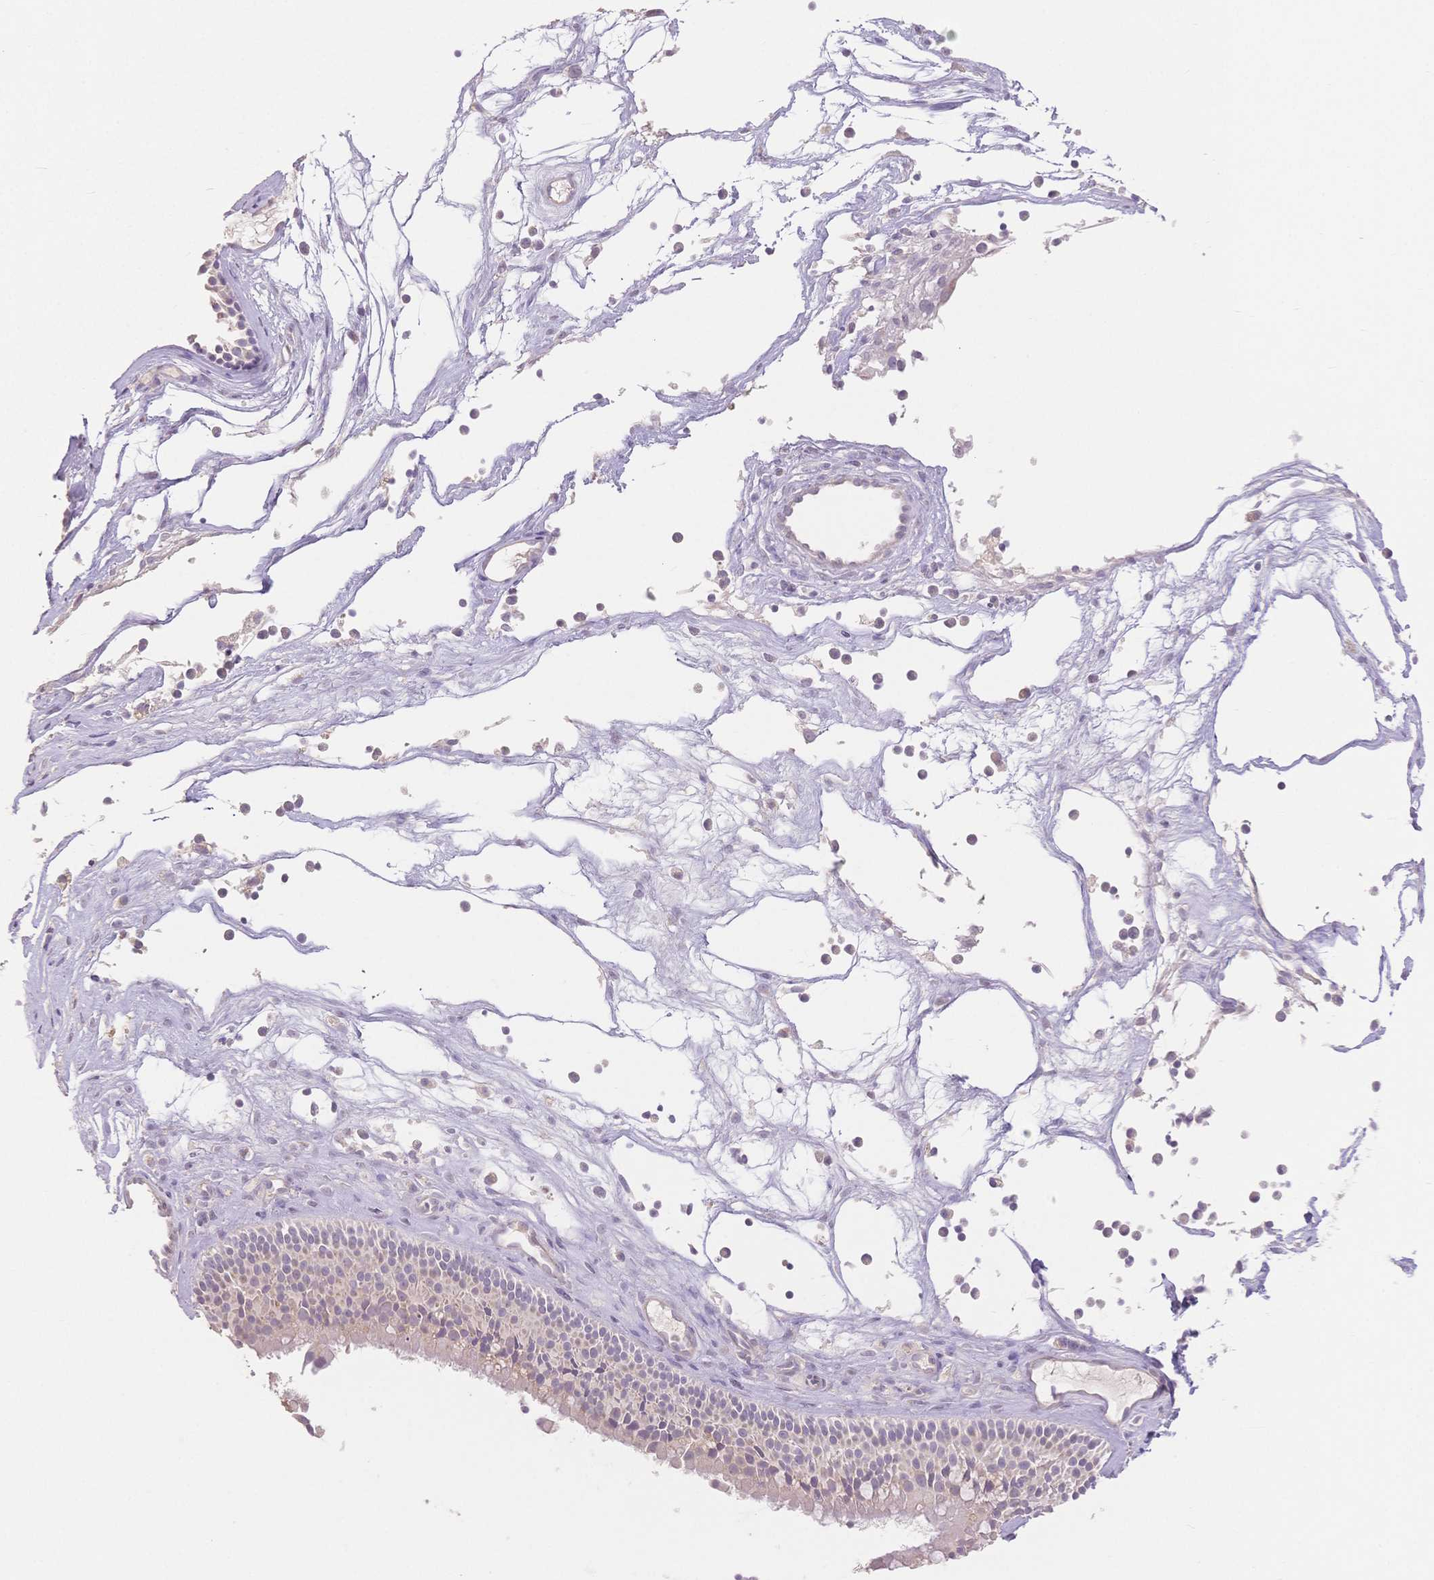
{"staining": {"intensity": "weak", "quantity": "<25%", "location": "cytoplasmic/membranous"}, "tissue": "nasopharynx", "cell_type": "Respiratory epithelial cells", "image_type": "normal", "snomed": [{"axis": "morphology", "description": "Normal tissue, NOS"}, {"axis": "topography", "description": "Nasopharynx"}], "caption": "Immunohistochemistry micrograph of unremarkable human nasopharynx stained for a protein (brown), which displays no staining in respiratory epithelial cells.", "gene": "SUV39H2", "patient": {"sex": "male", "age": 68}}